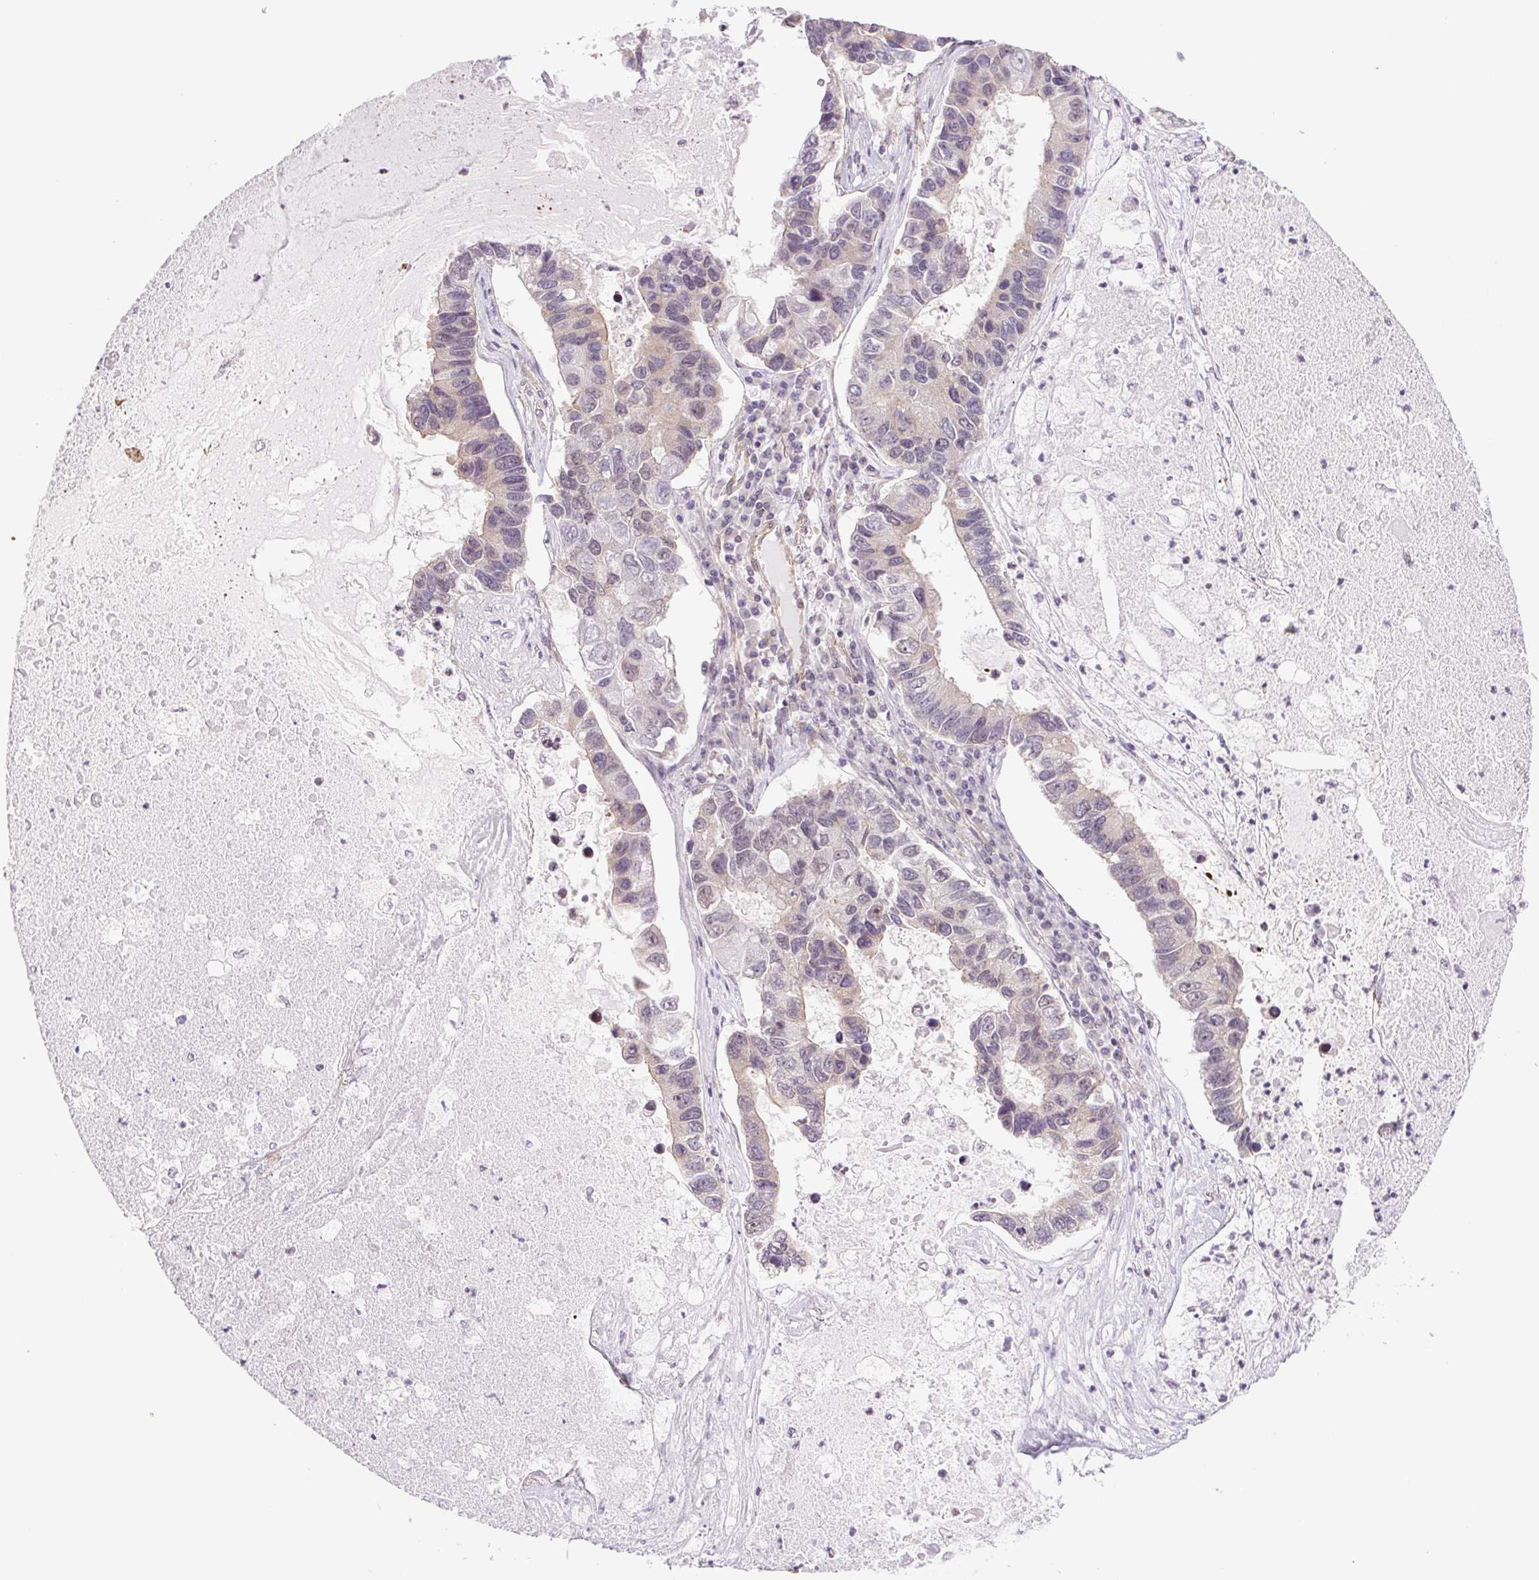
{"staining": {"intensity": "weak", "quantity": "<25%", "location": "cytoplasmic/membranous"}, "tissue": "lung cancer", "cell_type": "Tumor cells", "image_type": "cancer", "snomed": [{"axis": "morphology", "description": "Adenocarcinoma, NOS"}, {"axis": "topography", "description": "Bronchus"}, {"axis": "topography", "description": "Lung"}], "caption": "Histopathology image shows no protein staining in tumor cells of lung cancer tissue.", "gene": "CWC25", "patient": {"sex": "female", "age": 51}}